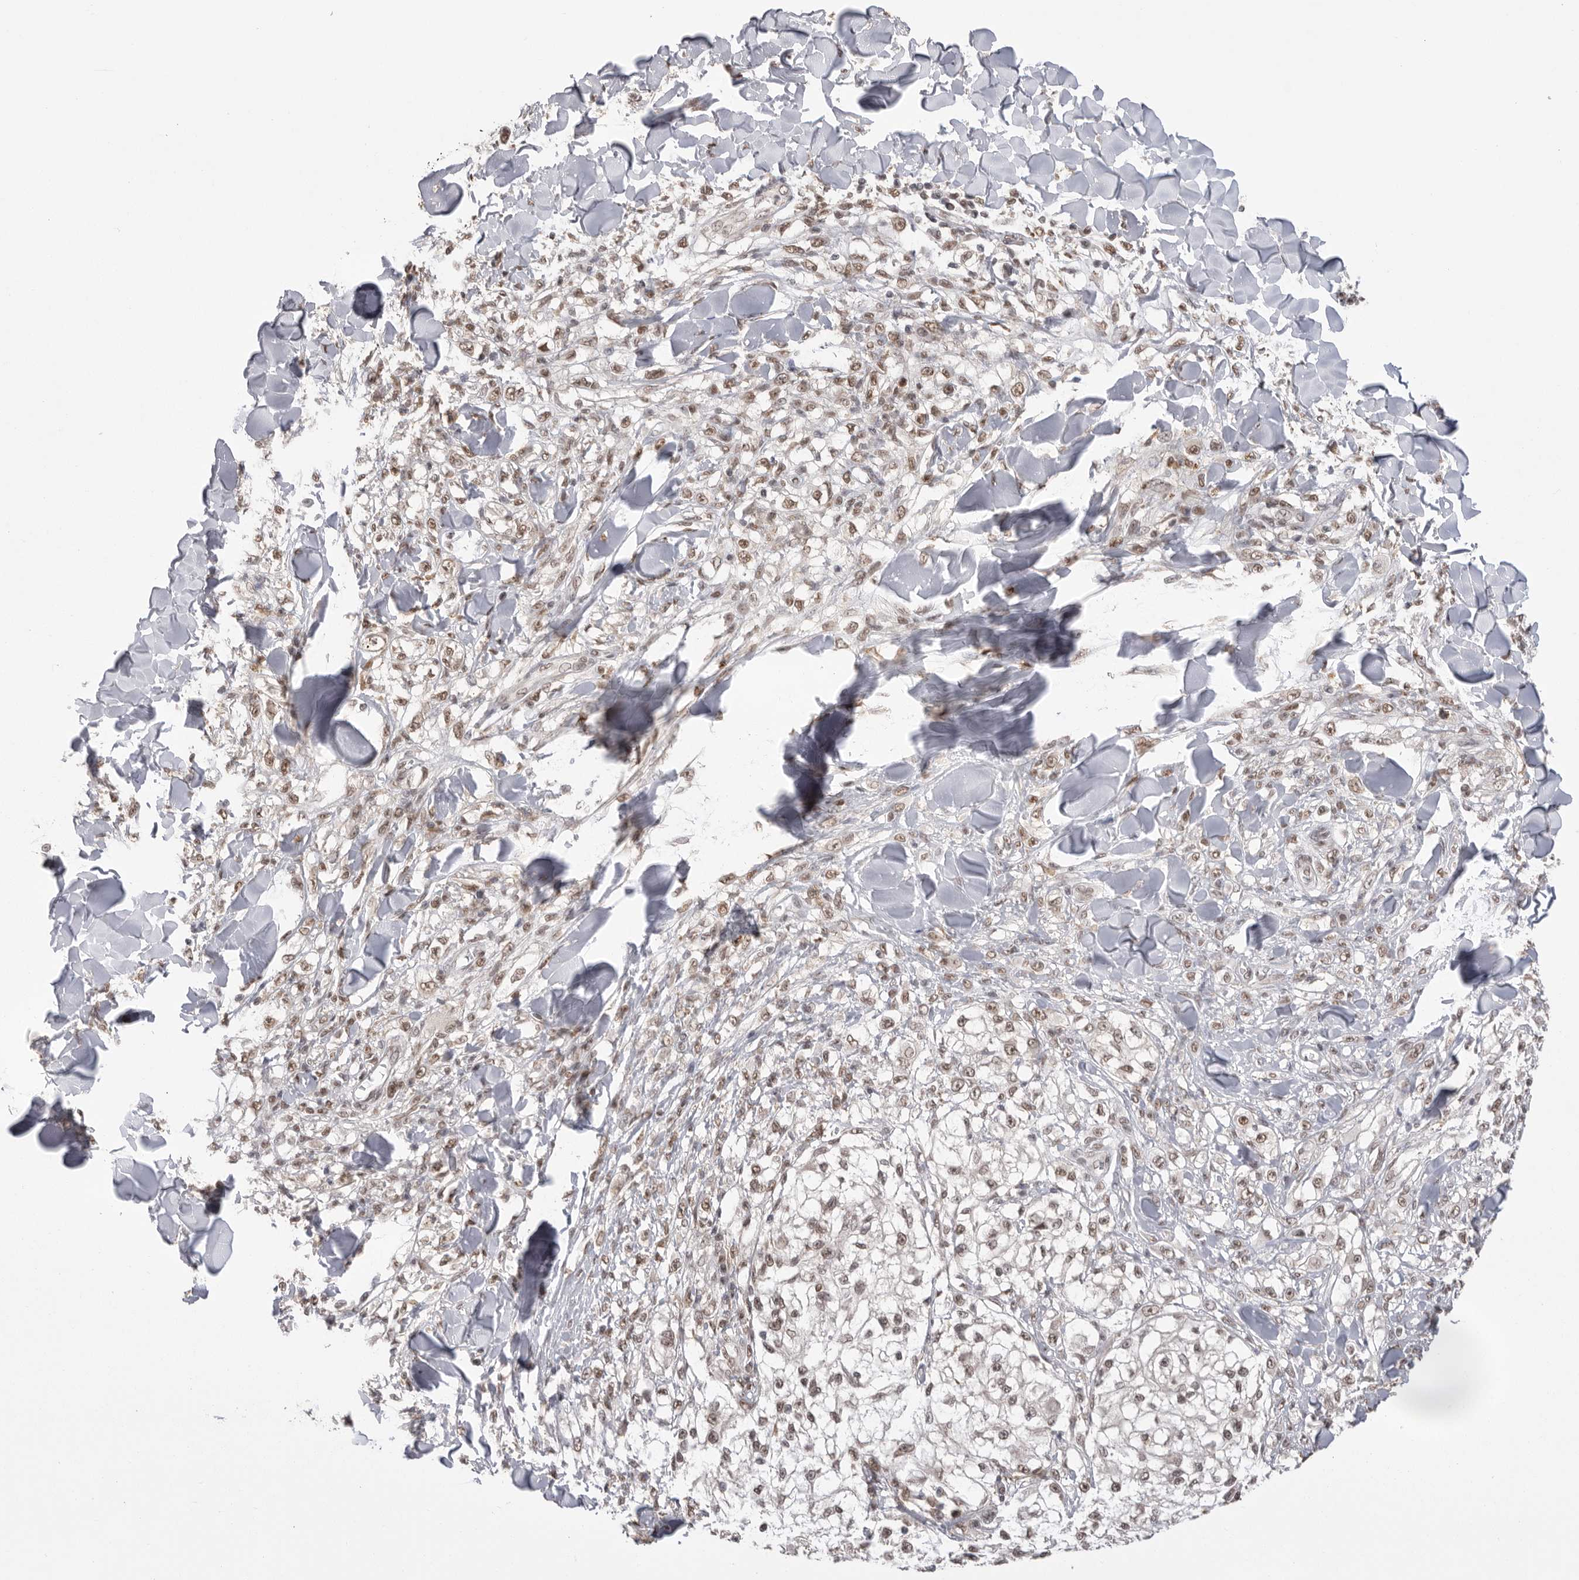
{"staining": {"intensity": "moderate", "quantity": ">75%", "location": "nuclear"}, "tissue": "melanoma", "cell_type": "Tumor cells", "image_type": "cancer", "snomed": [{"axis": "morphology", "description": "Malignant melanoma, NOS"}, {"axis": "topography", "description": "Skin of head"}], "caption": "Tumor cells show medium levels of moderate nuclear expression in approximately >75% of cells in human malignant melanoma. The staining was performed using DAB, with brown indicating positive protein expression. Nuclei are stained blue with hematoxylin.", "gene": "BCLAF3", "patient": {"sex": "male", "age": 83}}